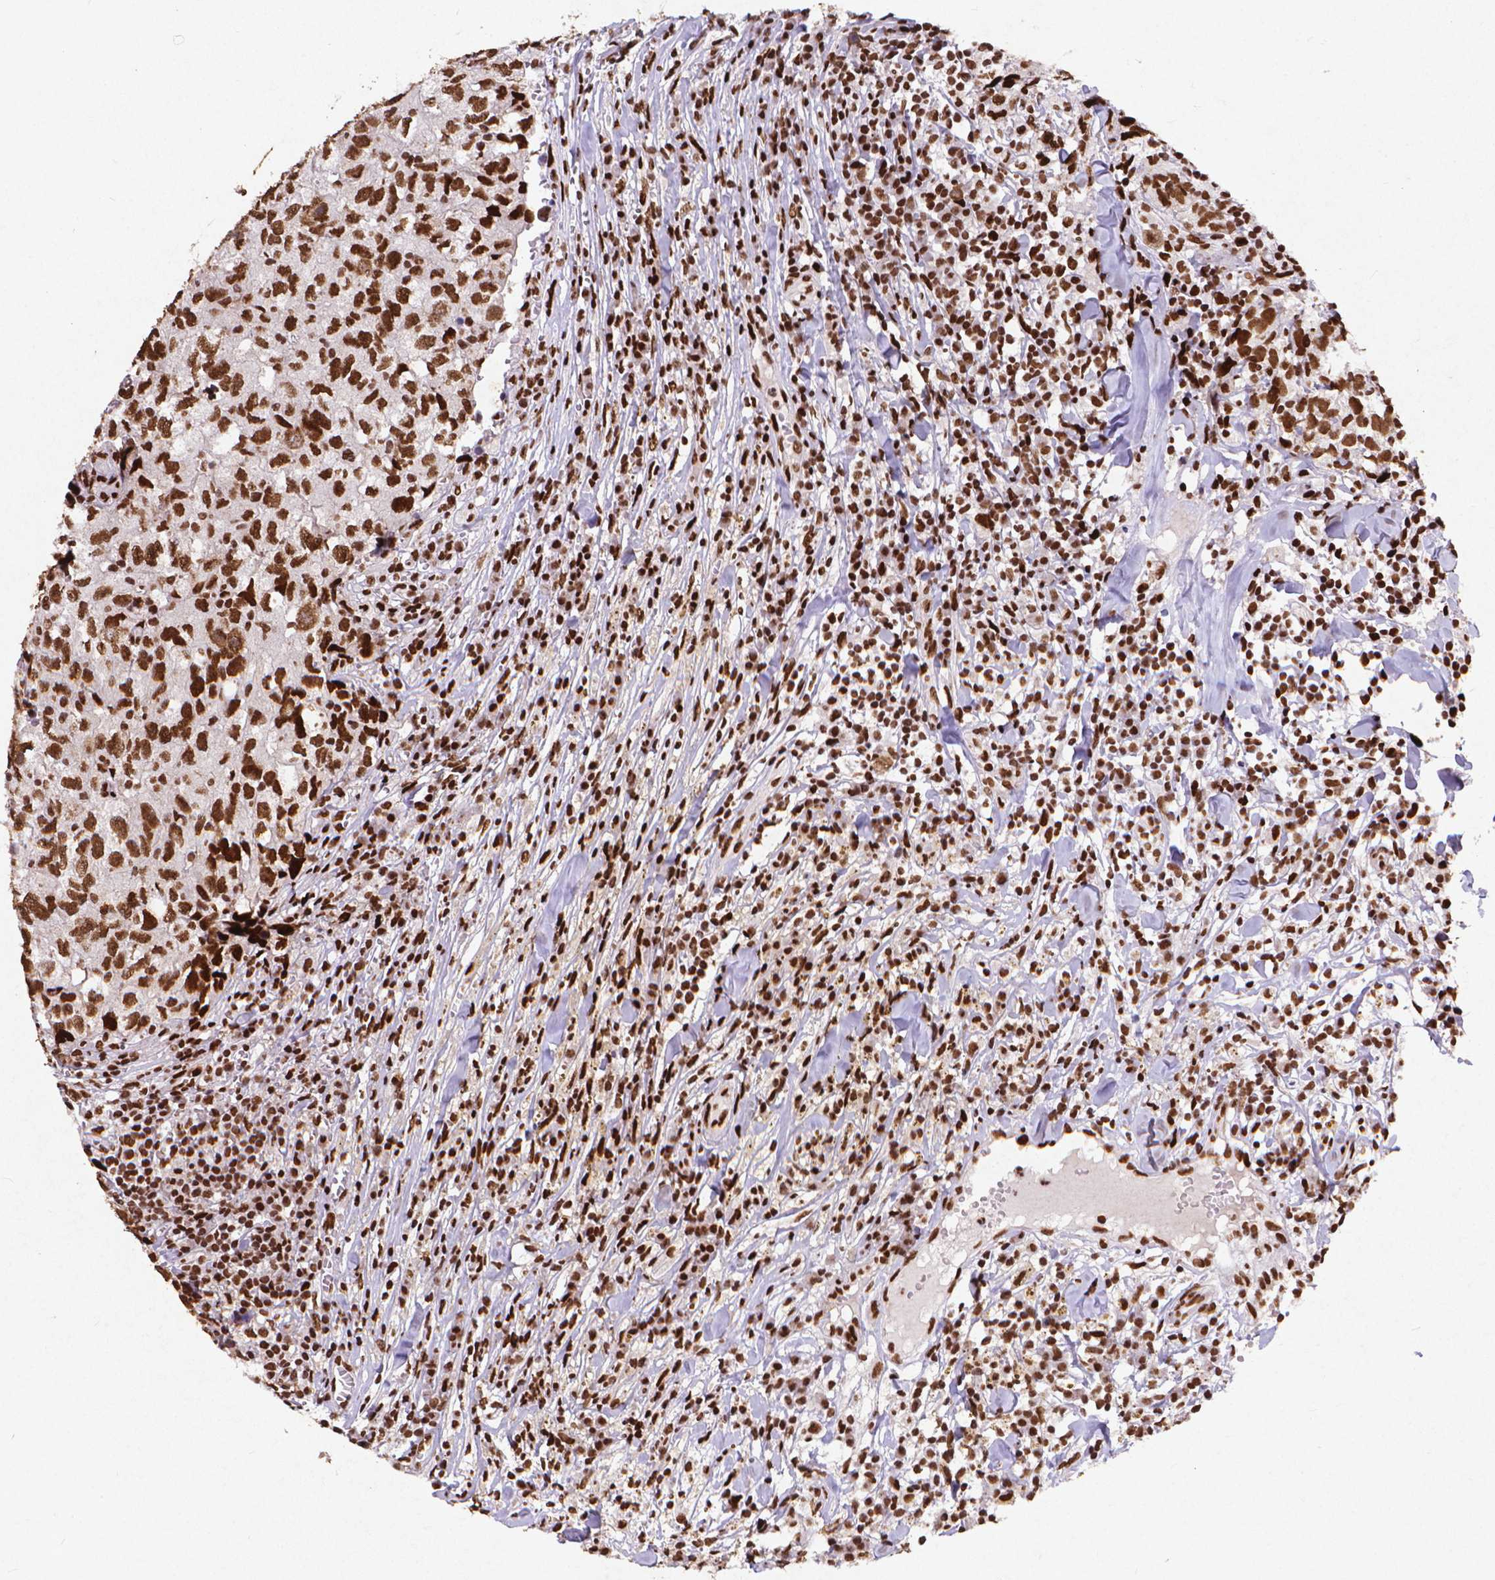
{"staining": {"intensity": "strong", "quantity": ">75%", "location": "nuclear"}, "tissue": "breast cancer", "cell_type": "Tumor cells", "image_type": "cancer", "snomed": [{"axis": "morphology", "description": "Duct carcinoma"}, {"axis": "topography", "description": "Breast"}], "caption": "The histopathology image demonstrates staining of breast cancer, revealing strong nuclear protein staining (brown color) within tumor cells.", "gene": "CITED2", "patient": {"sex": "female", "age": 30}}